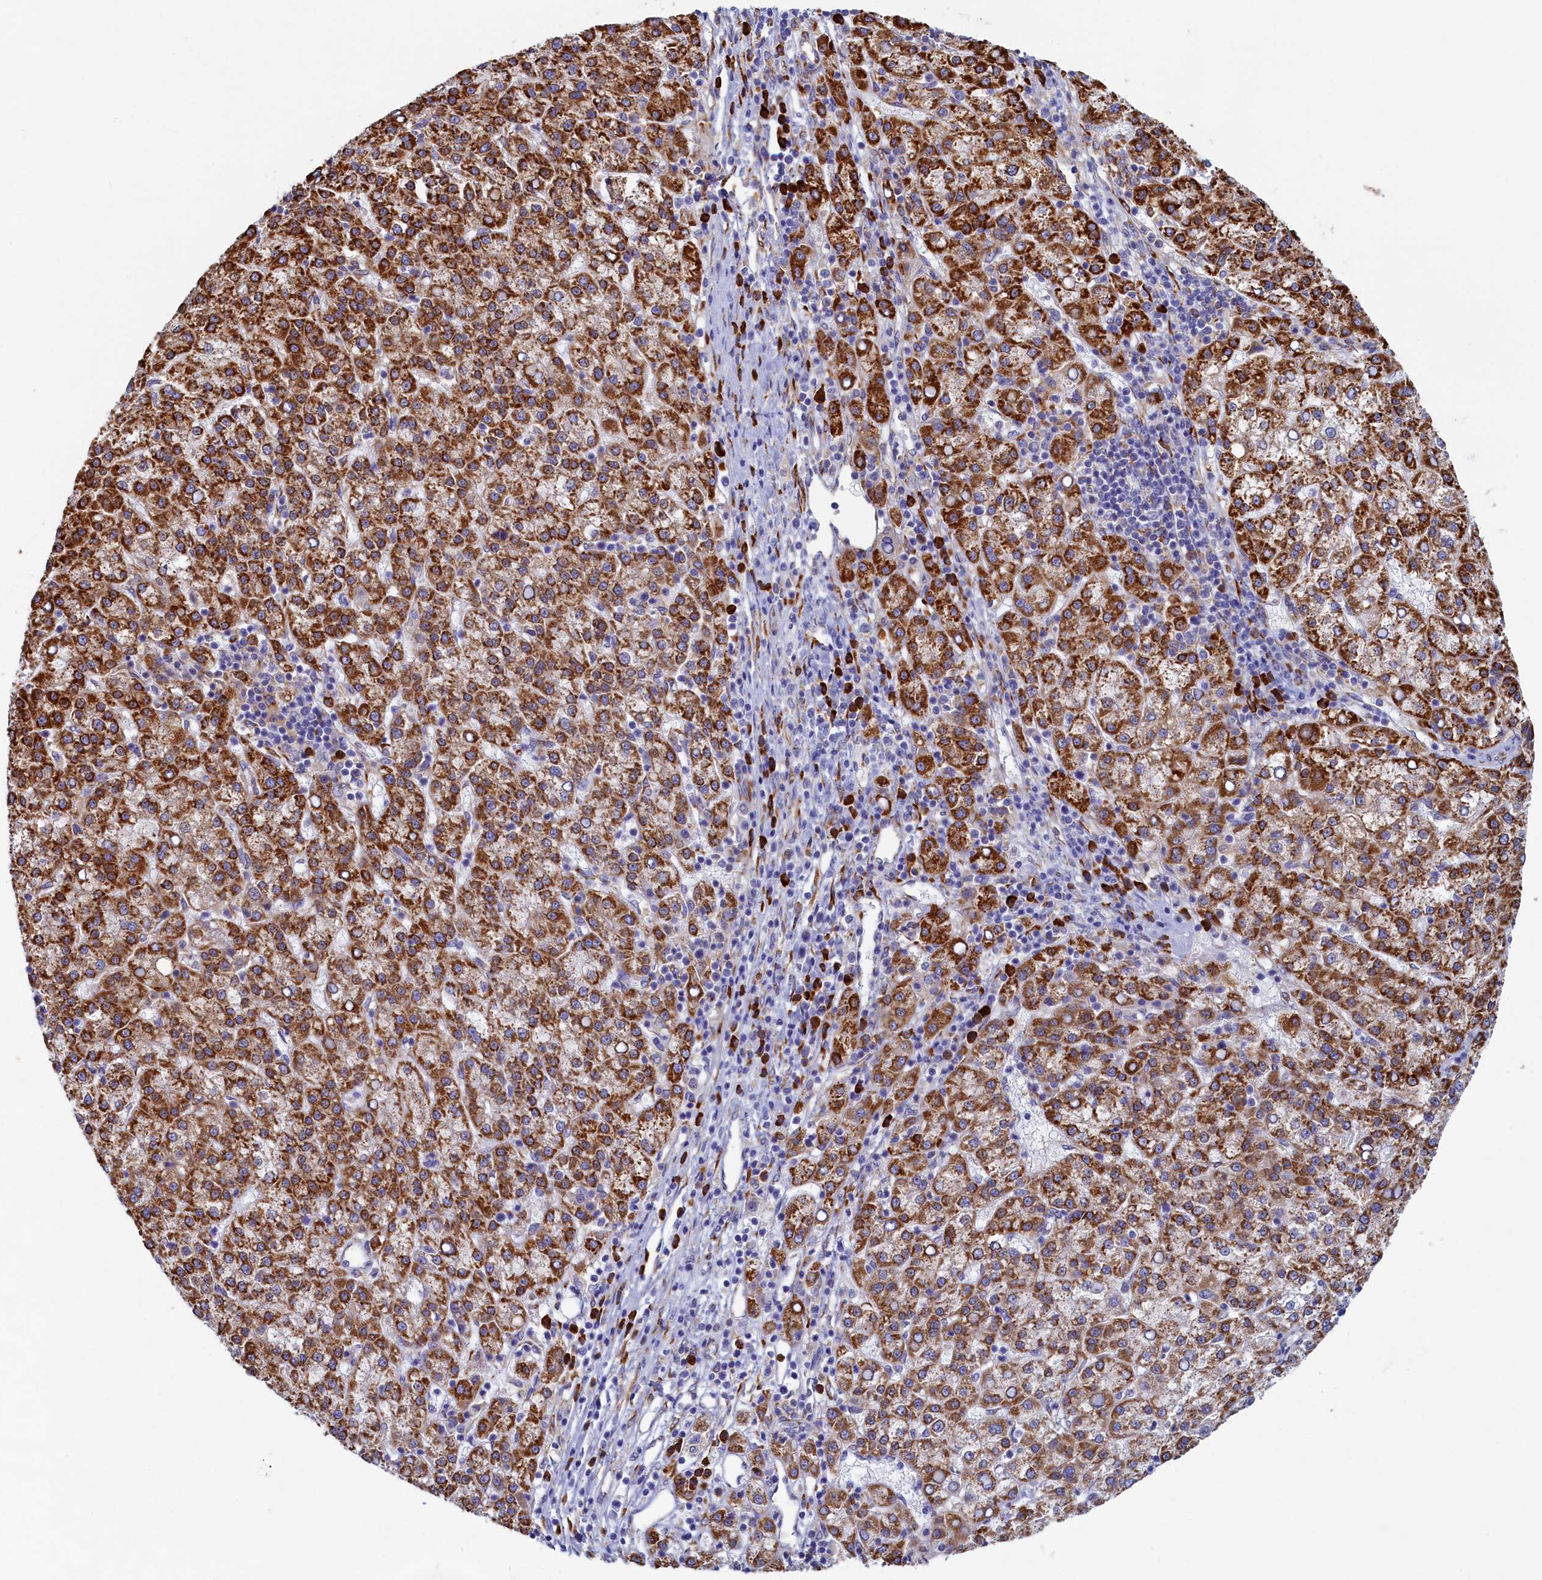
{"staining": {"intensity": "strong", "quantity": ">75%", "location": "cytoplasmic/membranous"}, "tissue": "liver cancer", "cell_type": "Tumor cells", "image_type": "cancer", "snomed": [{"axis": "morphology", "description": "Carcinoma, Hepatocellular, NOS"}, {"axis": "topography", "description": "Liver"}], "caption": "Liver cancer stained with DAB (3,3'-diaminobenzidine) immunohistochemistry reveals high levels of strong cytoplasmic/membranous staining in approximately >75% of tumor cells.", "gene": "TMEM18", "patient": {"sex": "female", "age": 58}}